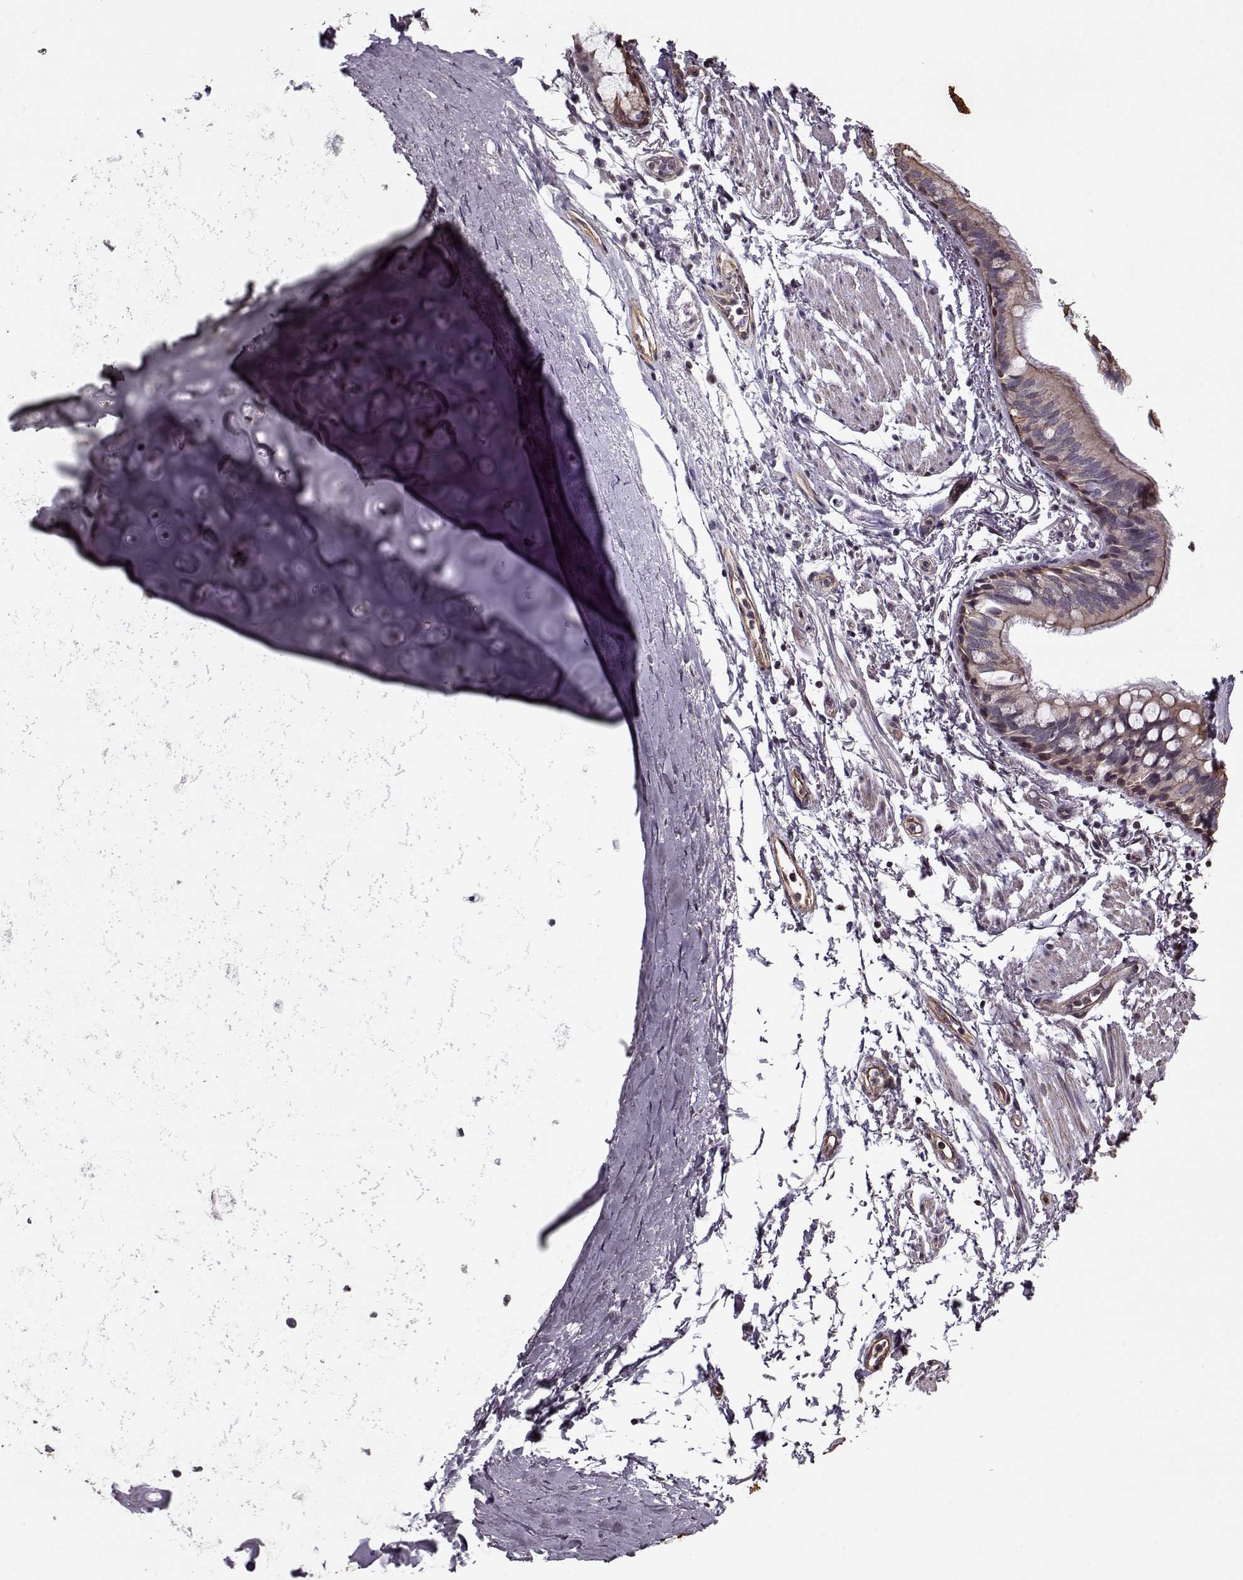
{"staining": {"intensity": "strong", "quantity": "<25%", "location": "cytoplasmic/membranous"}, "tissue": "bronchus", "cell_type": "Respiratory epithelial cells", "image_type": "normal", "snomed": [{"axis": "morphology", "description": "Normal tissue, NOS"}, {"axis": "topography", "description": "Lymph node"}, {"axis": "topography", "description": "Bronchus"}], "caption": "Bronchus was stained to show a protein in brown. There is medium levels of strong cytoplasmic/membranous positivity in about <25% of respiratory epithelial cells.", "gene": "KRT9", "patient": {"sex": "female", "age": 70}}